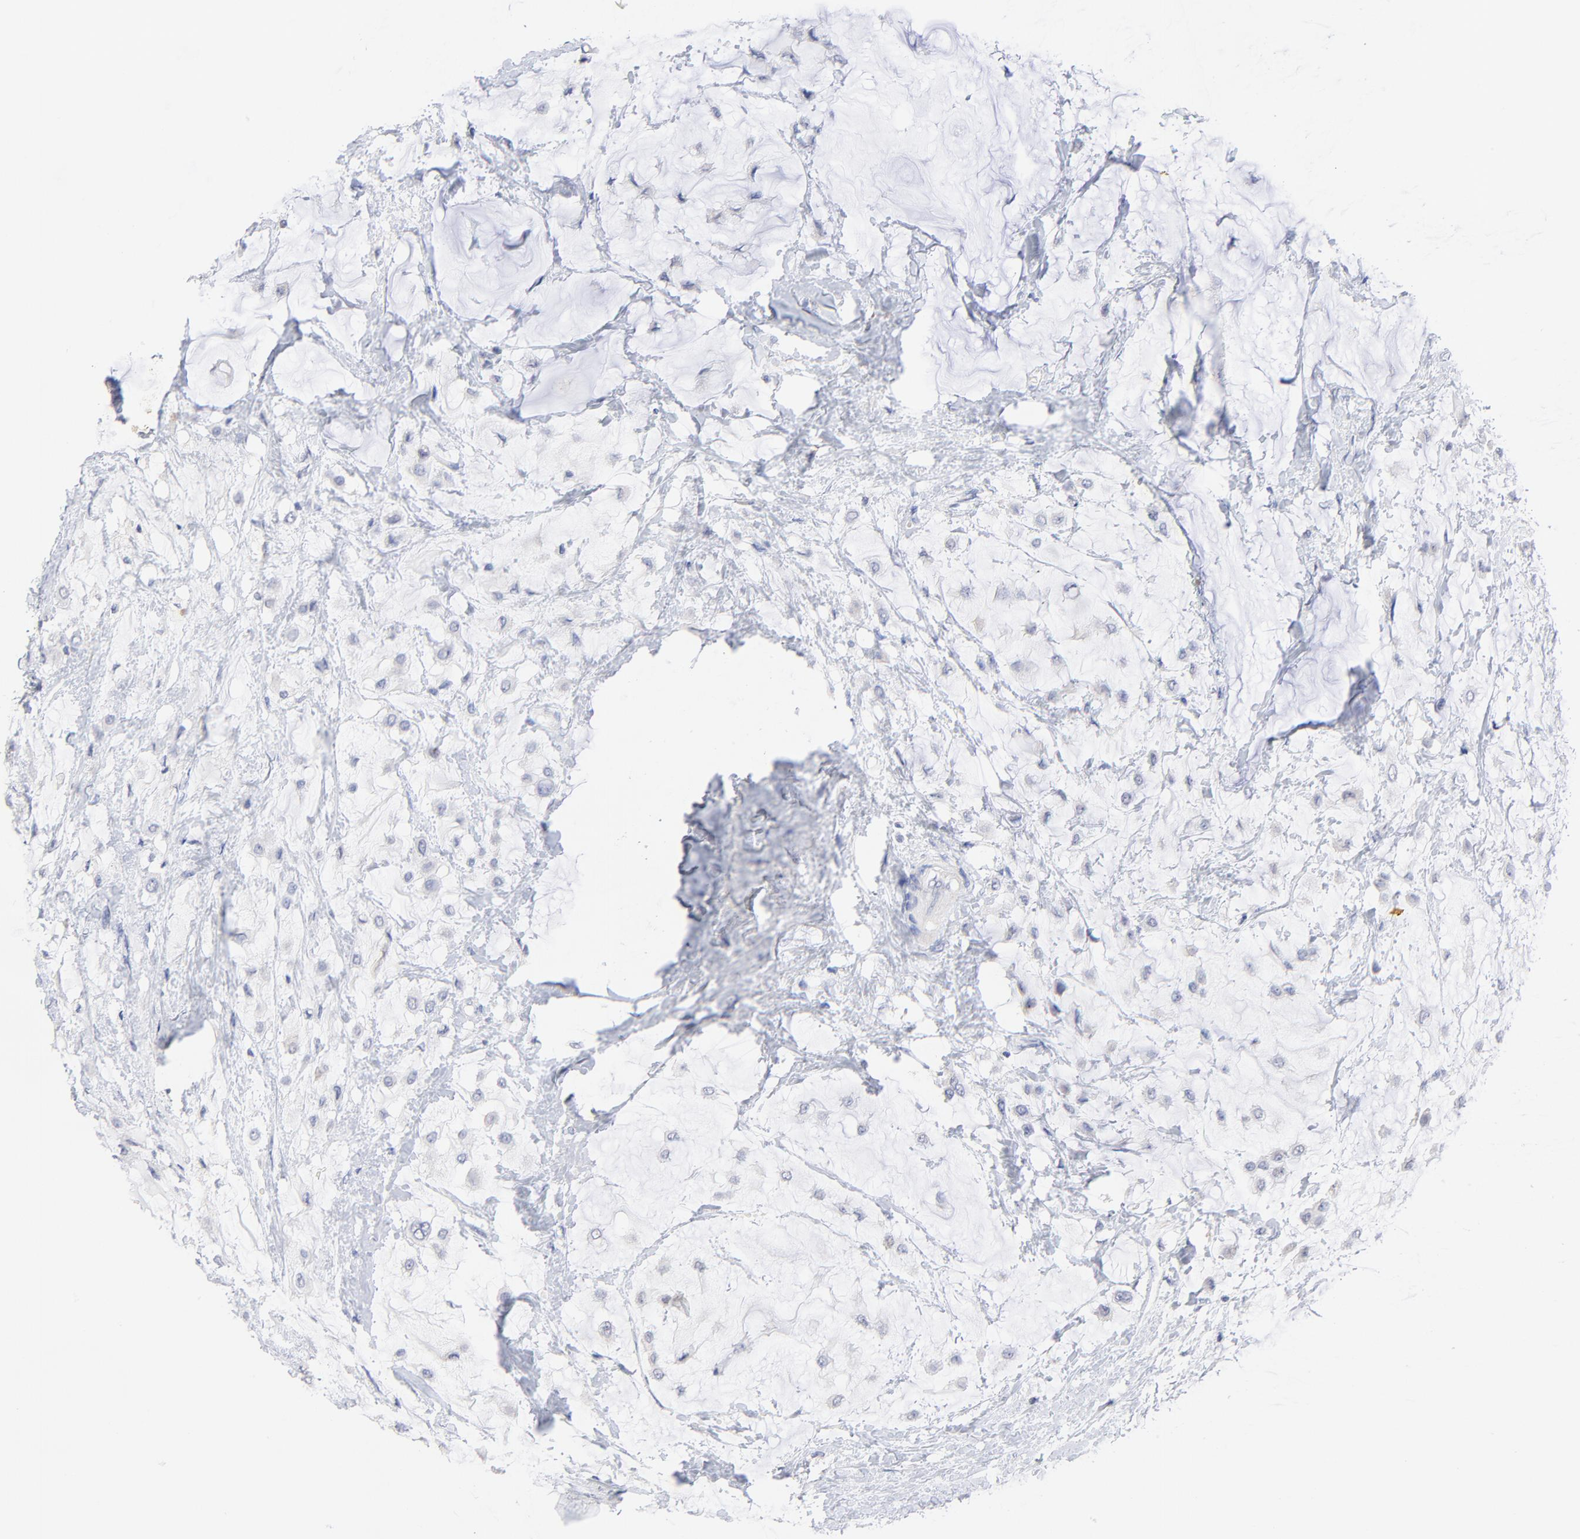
{"staining": {"intensity": "negative", "quantity": "none", "location": "none"}, "tissue": "breast cancer", "cell_type": "Tumor cells", "image_type": "cancer", "snomed": [{"axis": "morphology", "description": "Lobular carcinoma"}, {"axis": "topography", "description": "Breast"}], "caption": "Protein analysis of lobular carcinoma (breast) exhibits no significant expression in tumor cells.", "gene": "TWNK", "patient": {"sex": "female", "age": 85}}